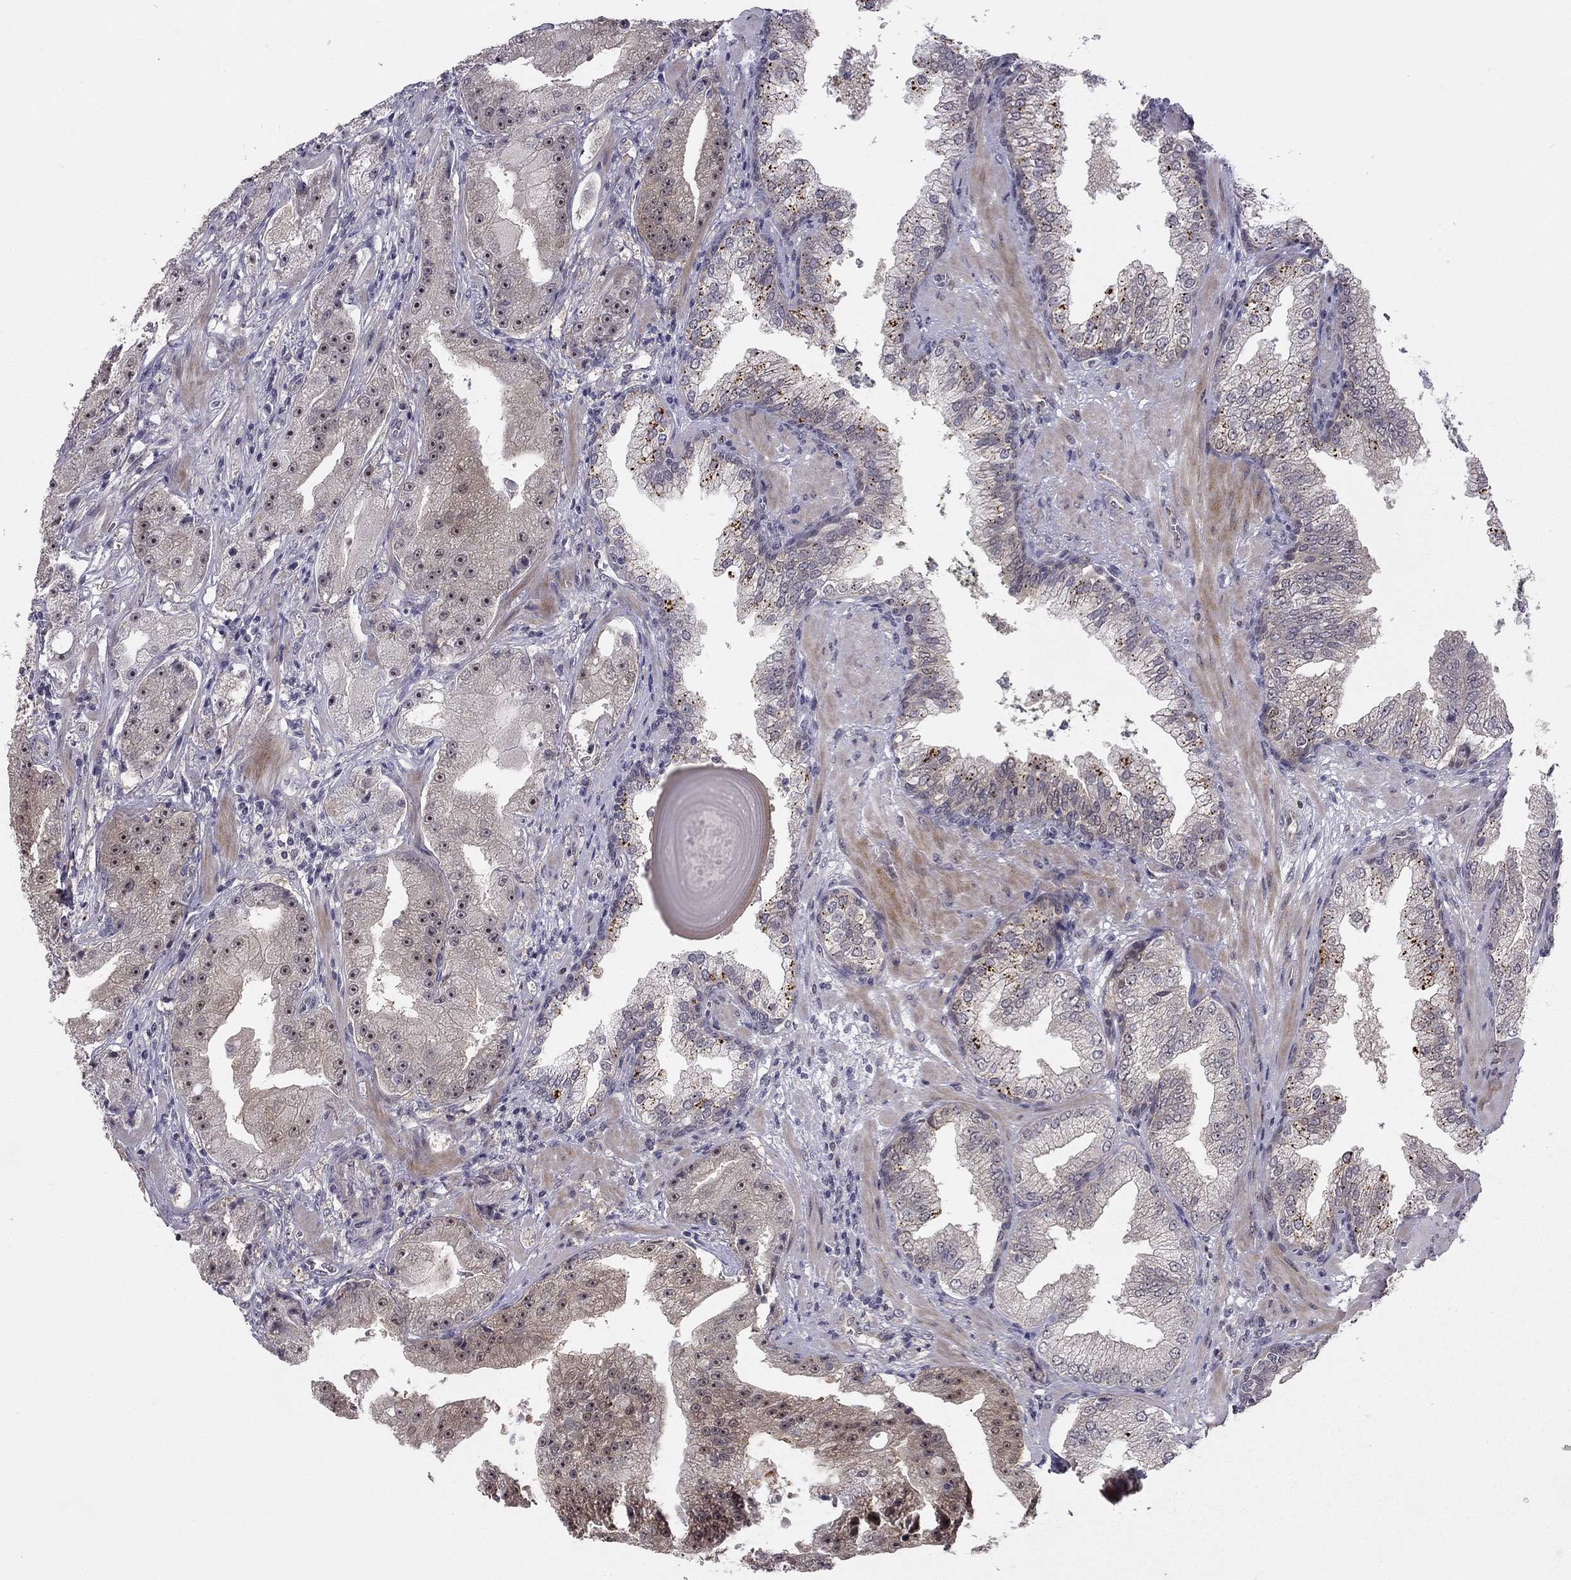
{"staining": {"intensity": "moderate", "quantity": "<25%", "location": "cytoplasmic/membranous,nuclear"}, "tissue": "prostate cancer", "cell_type": "Tumor cells", "image_type": "cancer", "snomed": [{"axis": "morphology", "description": "Adenocarcinoma, Low grade"}, {"axis": "topography", "description": "Prostate"}], "caption": "Prostate adenocarcinoma (low-grade) stained with a brown dye exhibits moderate cytoplasmic/membranous and nuclear positive positivity in approximately <25% of tumor cells.", "gene": "STXBP6", "patient": {"sex": "male", "age": 62}}